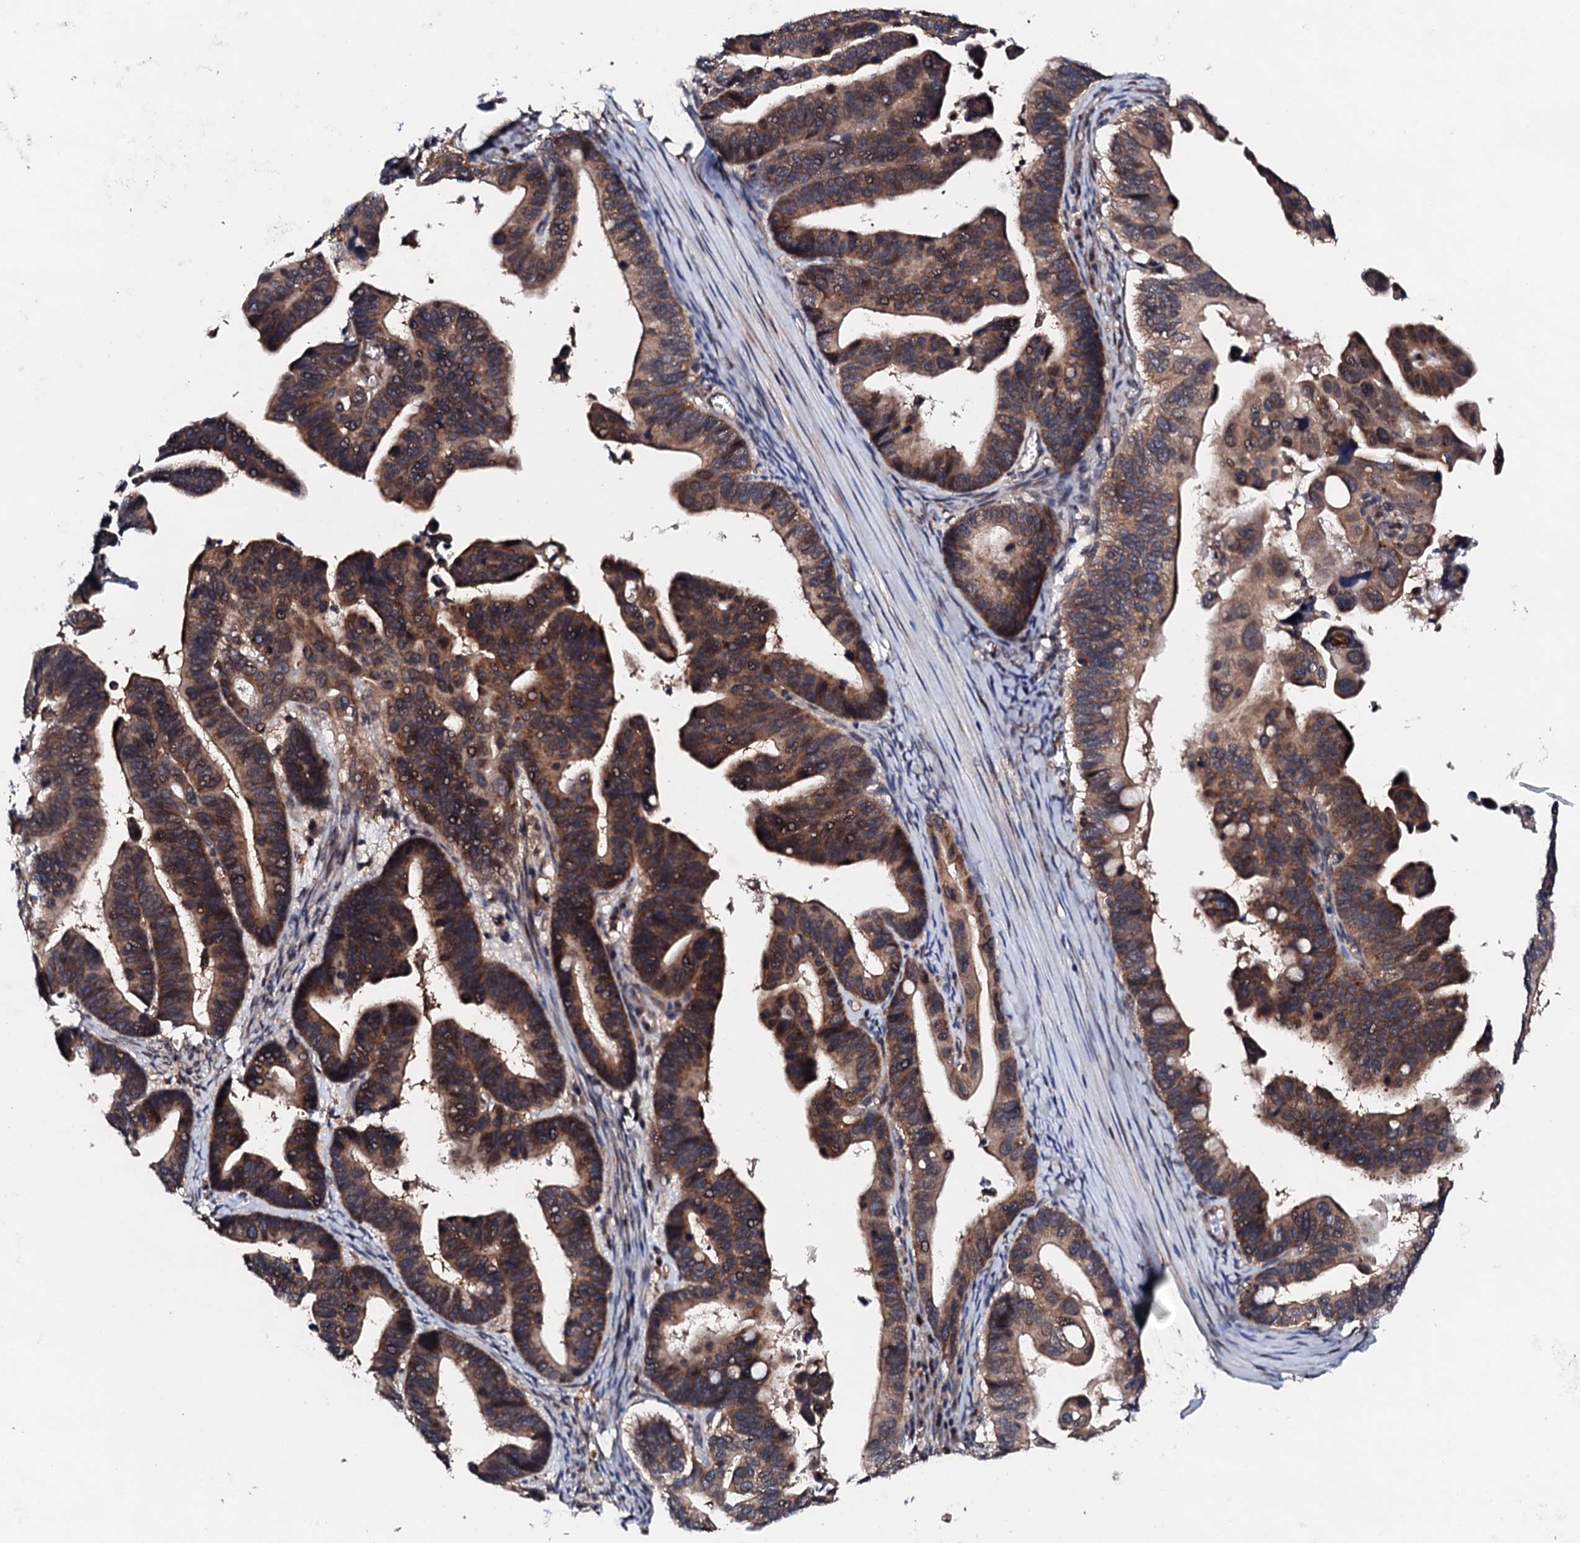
{"staining": {"intensity": "moderate", "quantity": ">75%", "location": "cytoplasmic/membranous,nuclear"}, "tissue": "ovarian cancer", "cell_type": "Tumor cells", "image_type": "cancer", "snomed": [{"axis": "morphology", "description": "Cystadenocarcinoma, serous, NOS"}, {"axis": "topography", "description": "Ovary"}], "caption": "DAB (3,3'-diaminobenzidine) immunohistochemical staining of human ovarian serous cystadenocarcinoma demonstrates moderate cytoplasmic/membranous and nuclear protein positivity in about >75% of tumor cells.", "gene": "EDC3", "patient": {"sex": "female", "age": 56}}